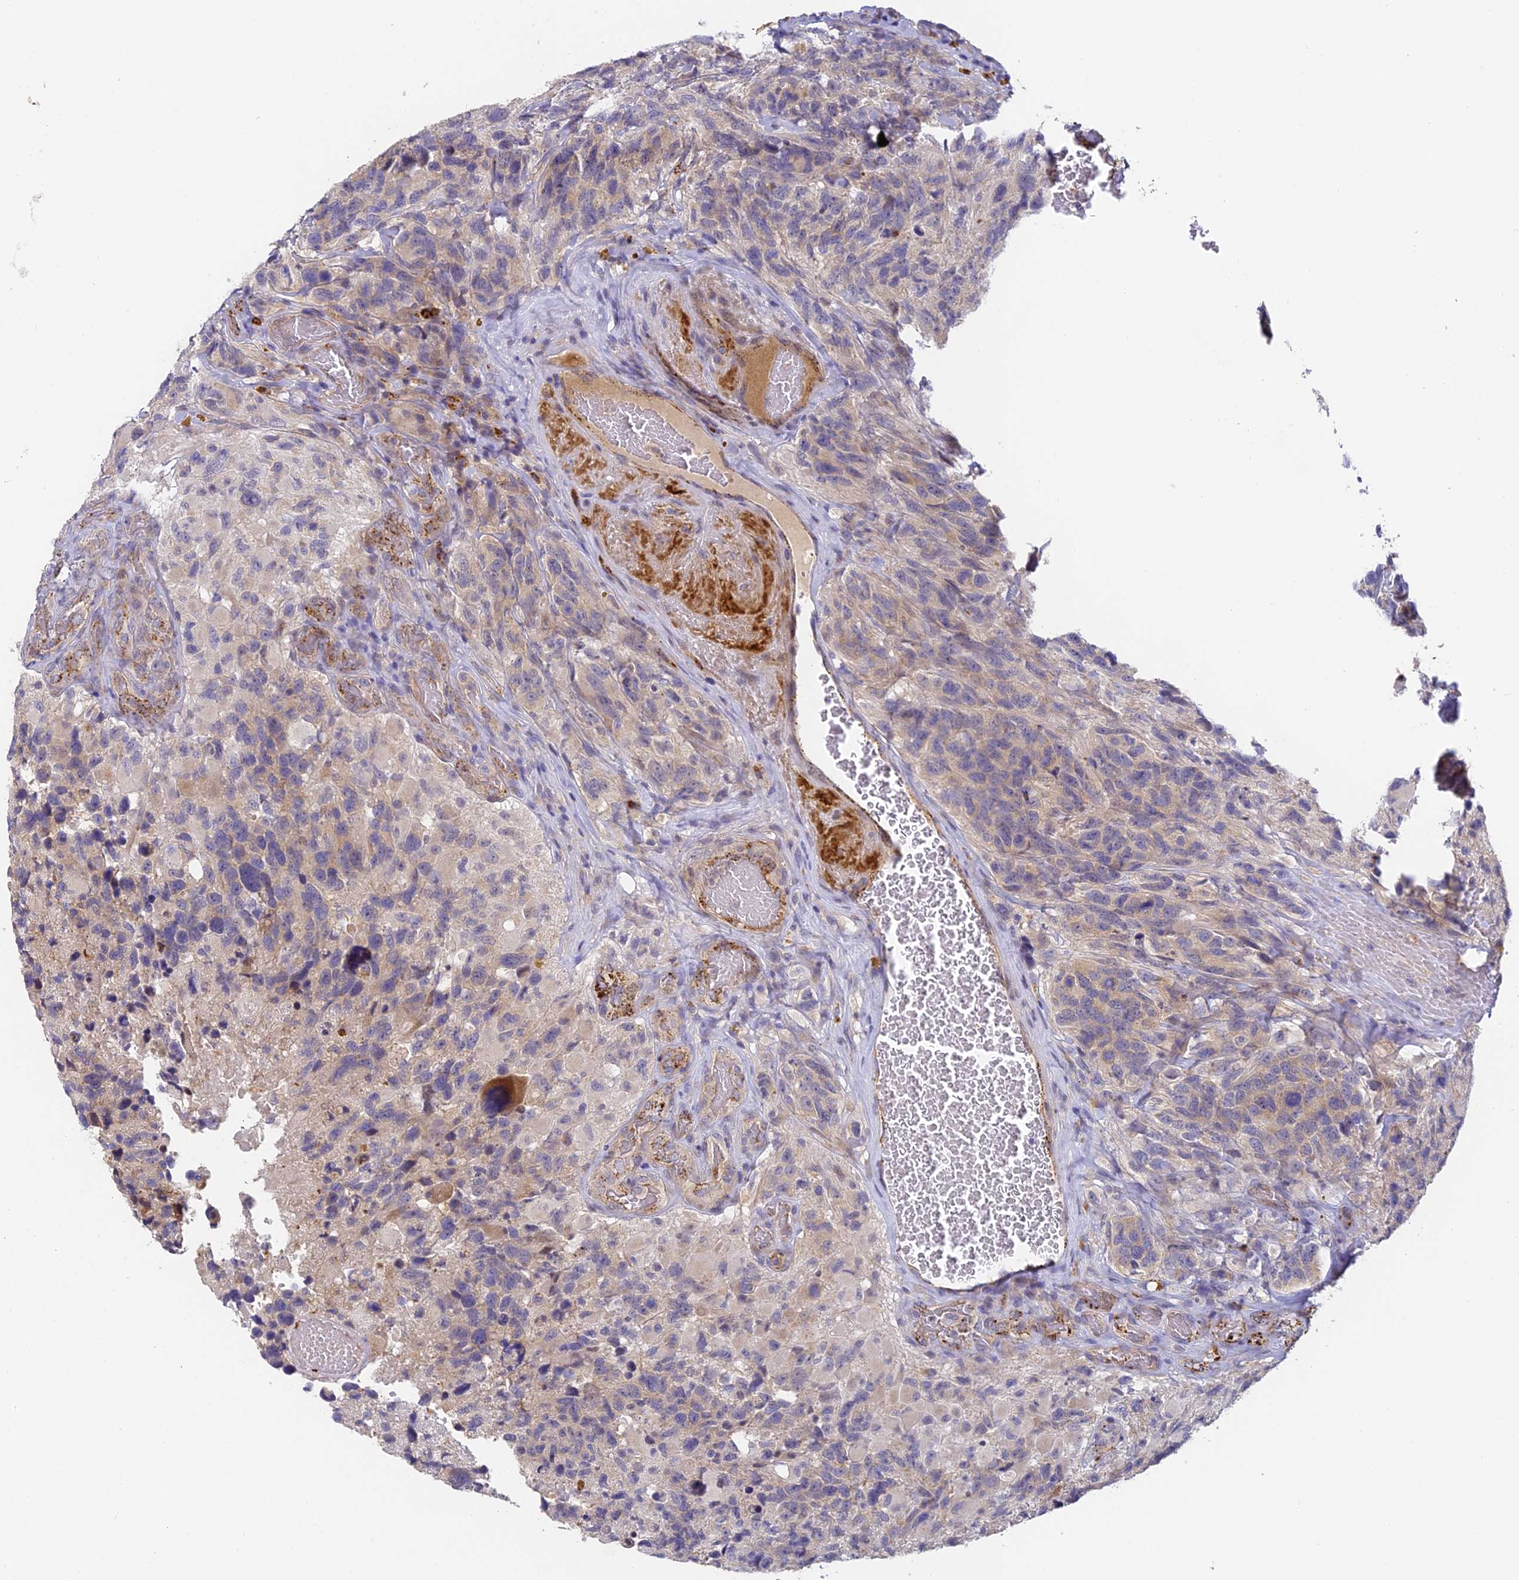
{"staining": {"intensity": "weak", "quantity": "25%-75%", "location": "cytoplasmic/membranous"}, "tissue": "glioma", "cell_type": "Tumor cells", "image_type": "cancer", "snomed": [{"axis": "morphology", "description": "Glioma, malignant, High grade"}, {"axis": "topography", "description": "Brain"}], "caption": "This is a histology image of immunohistochemistry staining of glioma, which shows weak positivity in the cytoplasmic/membranous of tumor cells.", "gene": "DNAAF10", "patient": {"sex": "male", "age": 69}}